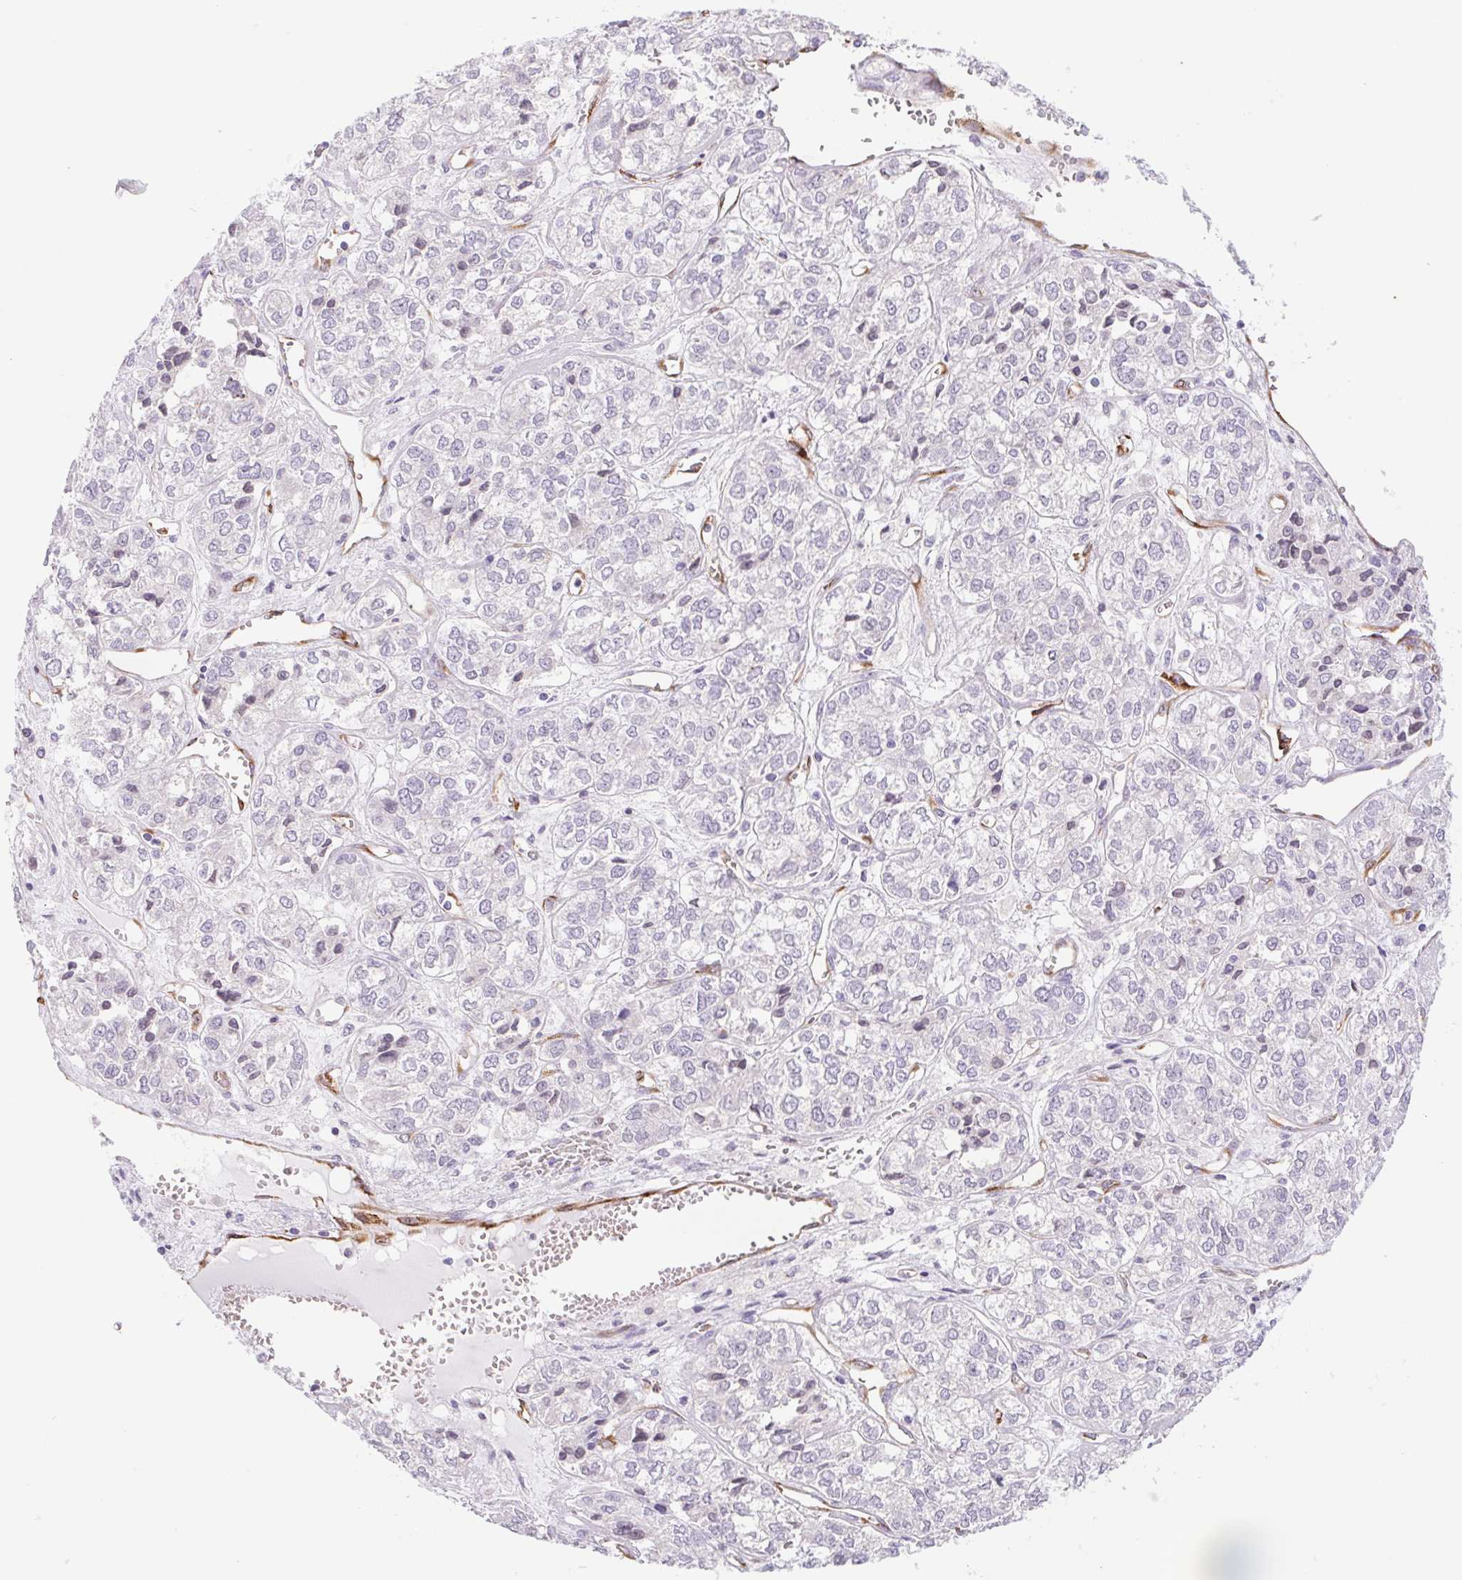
{"staining": {"intensity": "negative", "quantity": "none", "location": "none"}, "tissue": "ovarian cancer", "cell_type": "Tumor cells", "image_type": "cancer", "snomed": [{"axis": "morphology", "description": "Carcinoma, endometroid"}, {"axis": "topography", "description": "Ovary"}], "caption": "A high-resolution micrograph shows immunohistochemistry staining of ovarian cancer, which reveals no significant expression in tumor cells.", "gene": "IGFL3", "patient": {"sex": "female", "age": 64}}